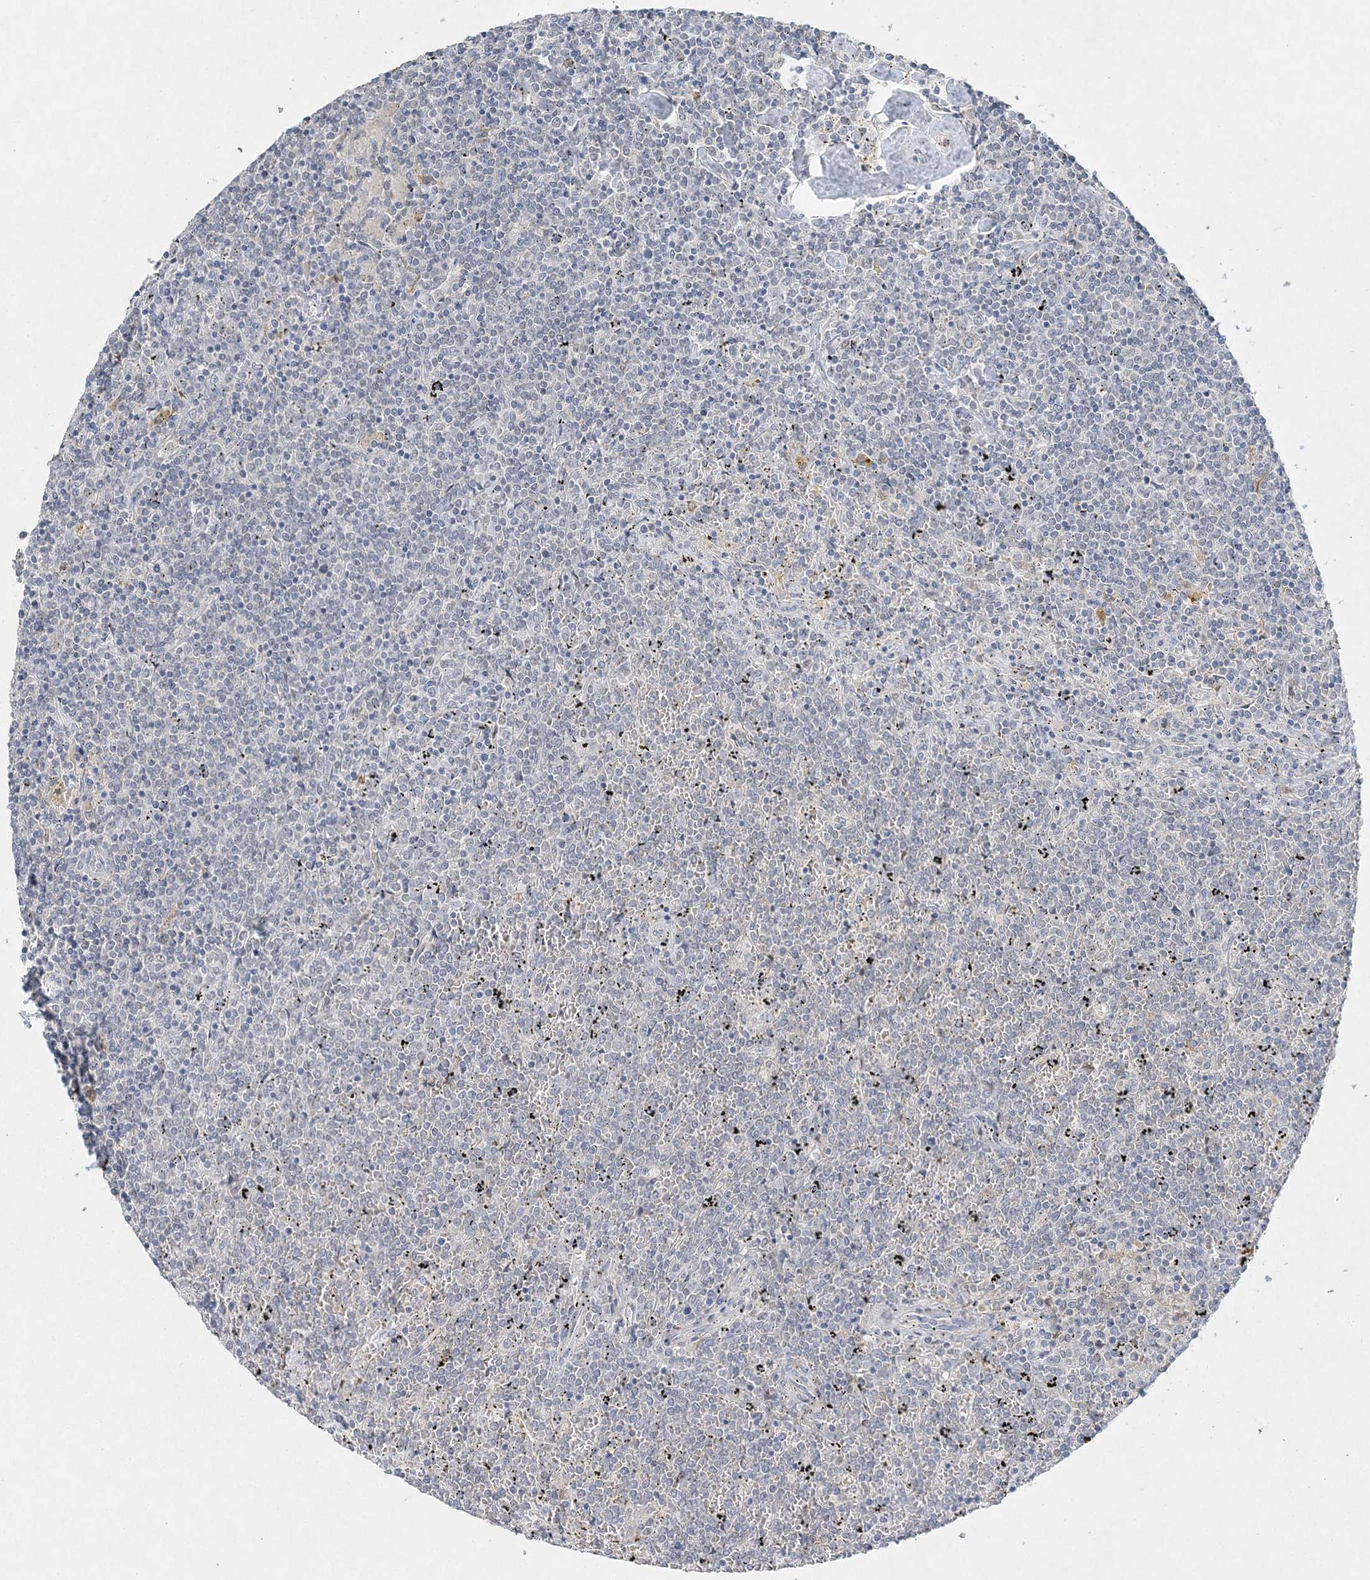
{"staining": {"intensity": "negative", "quantity": "none", "location": "none"}, "tissue": "lymphoma", "cell_type": "Tumor cells", "image_type": "cancer", "snomed": [{"axis": "morphology", "description": "Malignant lymphoma, non-Hodgkin's type, Low grade"}, {"axis": "topography", "description": "Spleen"}], "caption": "An image of malignant lymphoma, non-Hodgkin's type (low-grade) stained for a protein exhibits no brown staining in tumor cells.", "gene": "MAT2B", "patient": {"sex": "female", "age": 19}}